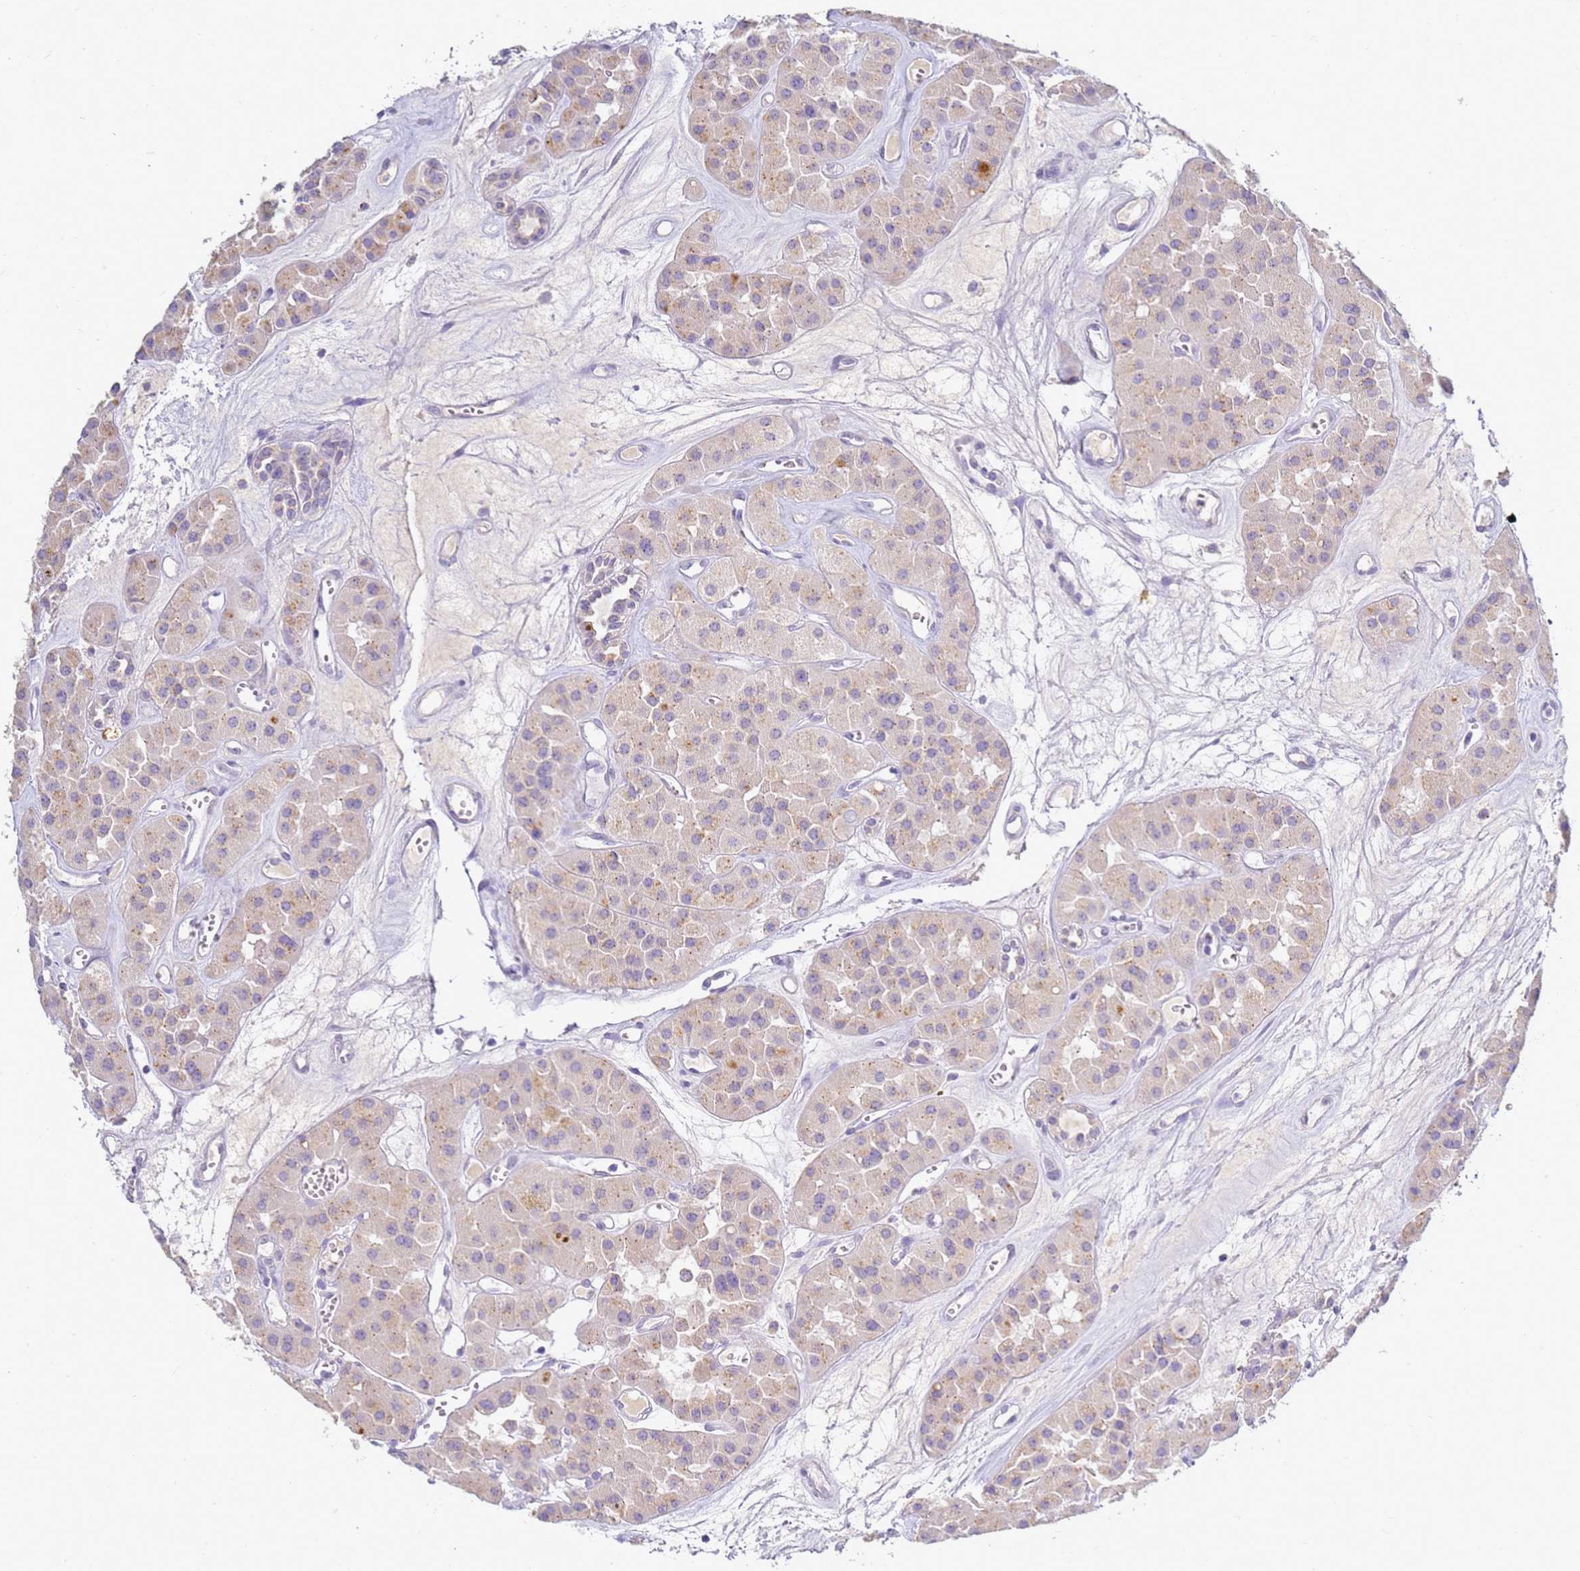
{"staining": {"intensity": "weak", "quantity": "<25%", "location": "cytoplasmic/membranous"}, "tissue": "renal cancer", "cell_type": "Tumor cells", "image_type": "cancer", "snomed": [{"axis": "morphology", "description": "Carcinoma, NOS"}, {"axis": "topography", "description": "Kidney"}], "caption": "Human renal cancer (carcinoma) stained for a protein using immunohistochemistry displays no staining in tumor cells.", "gene": "B3GNT8", "patient": {"sex": "female", "age": 75}}